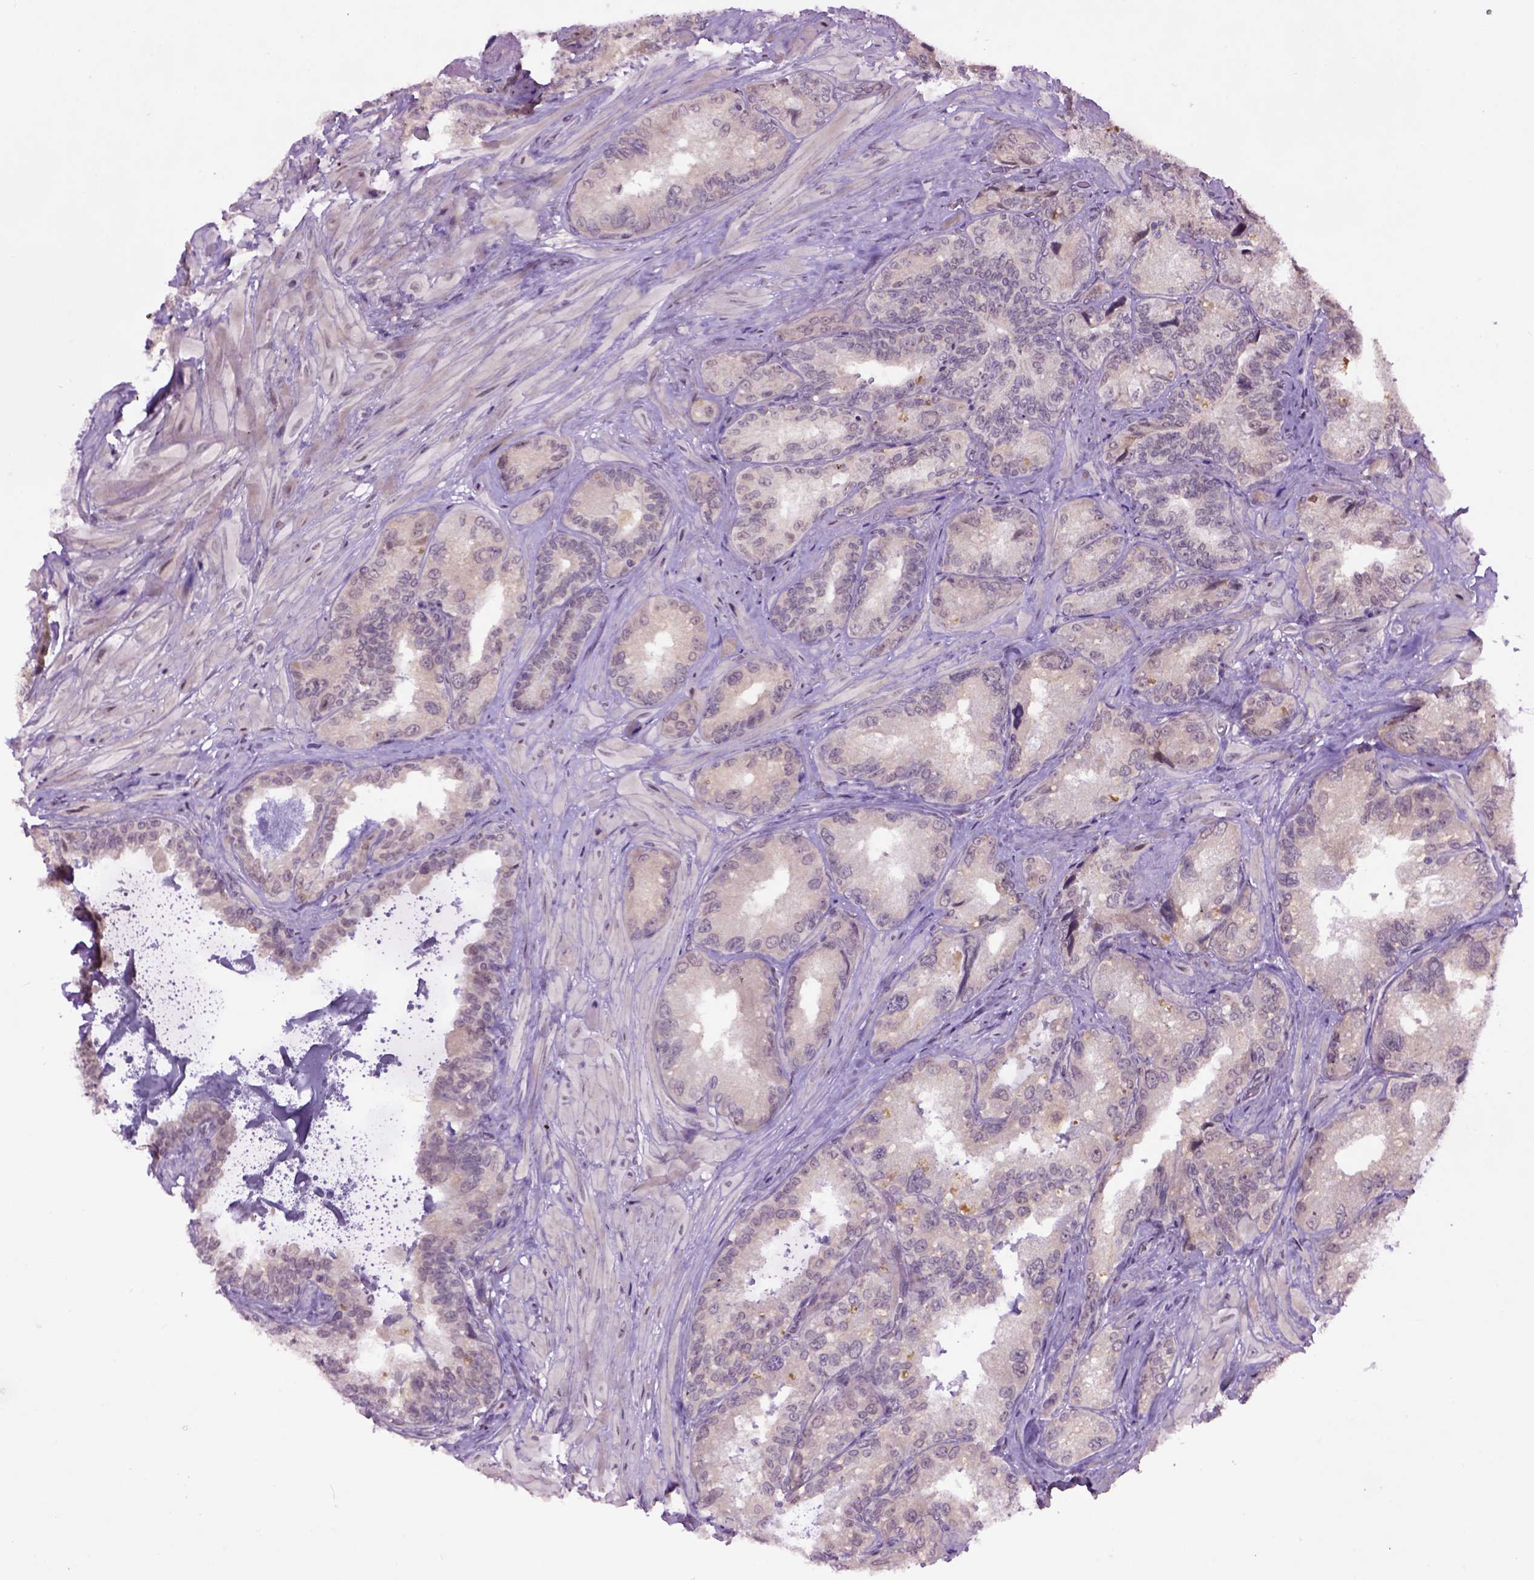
{"staining": {"intensity": "negative", "quantity": "none", "location": "none"}, "tissue": "seminal vesicle", "cell_type": "Glandular cells", "image_type": "normal", "snomed": [{"axis": "morphology", "description": "Normal tissue, NOS"}, {"axis": "topography", "description": "Seminal veicle"}], "caption": "The micrograph demonstrates no significant positivity in glandular cells of seminal vesicle. (DAB (3,3'-diaminobenzidine) immunohistochemistry (IHC) with hematoxylin counter stain).", "gene": "RAB43", "patient": {"sex": "male", "age": 69}}